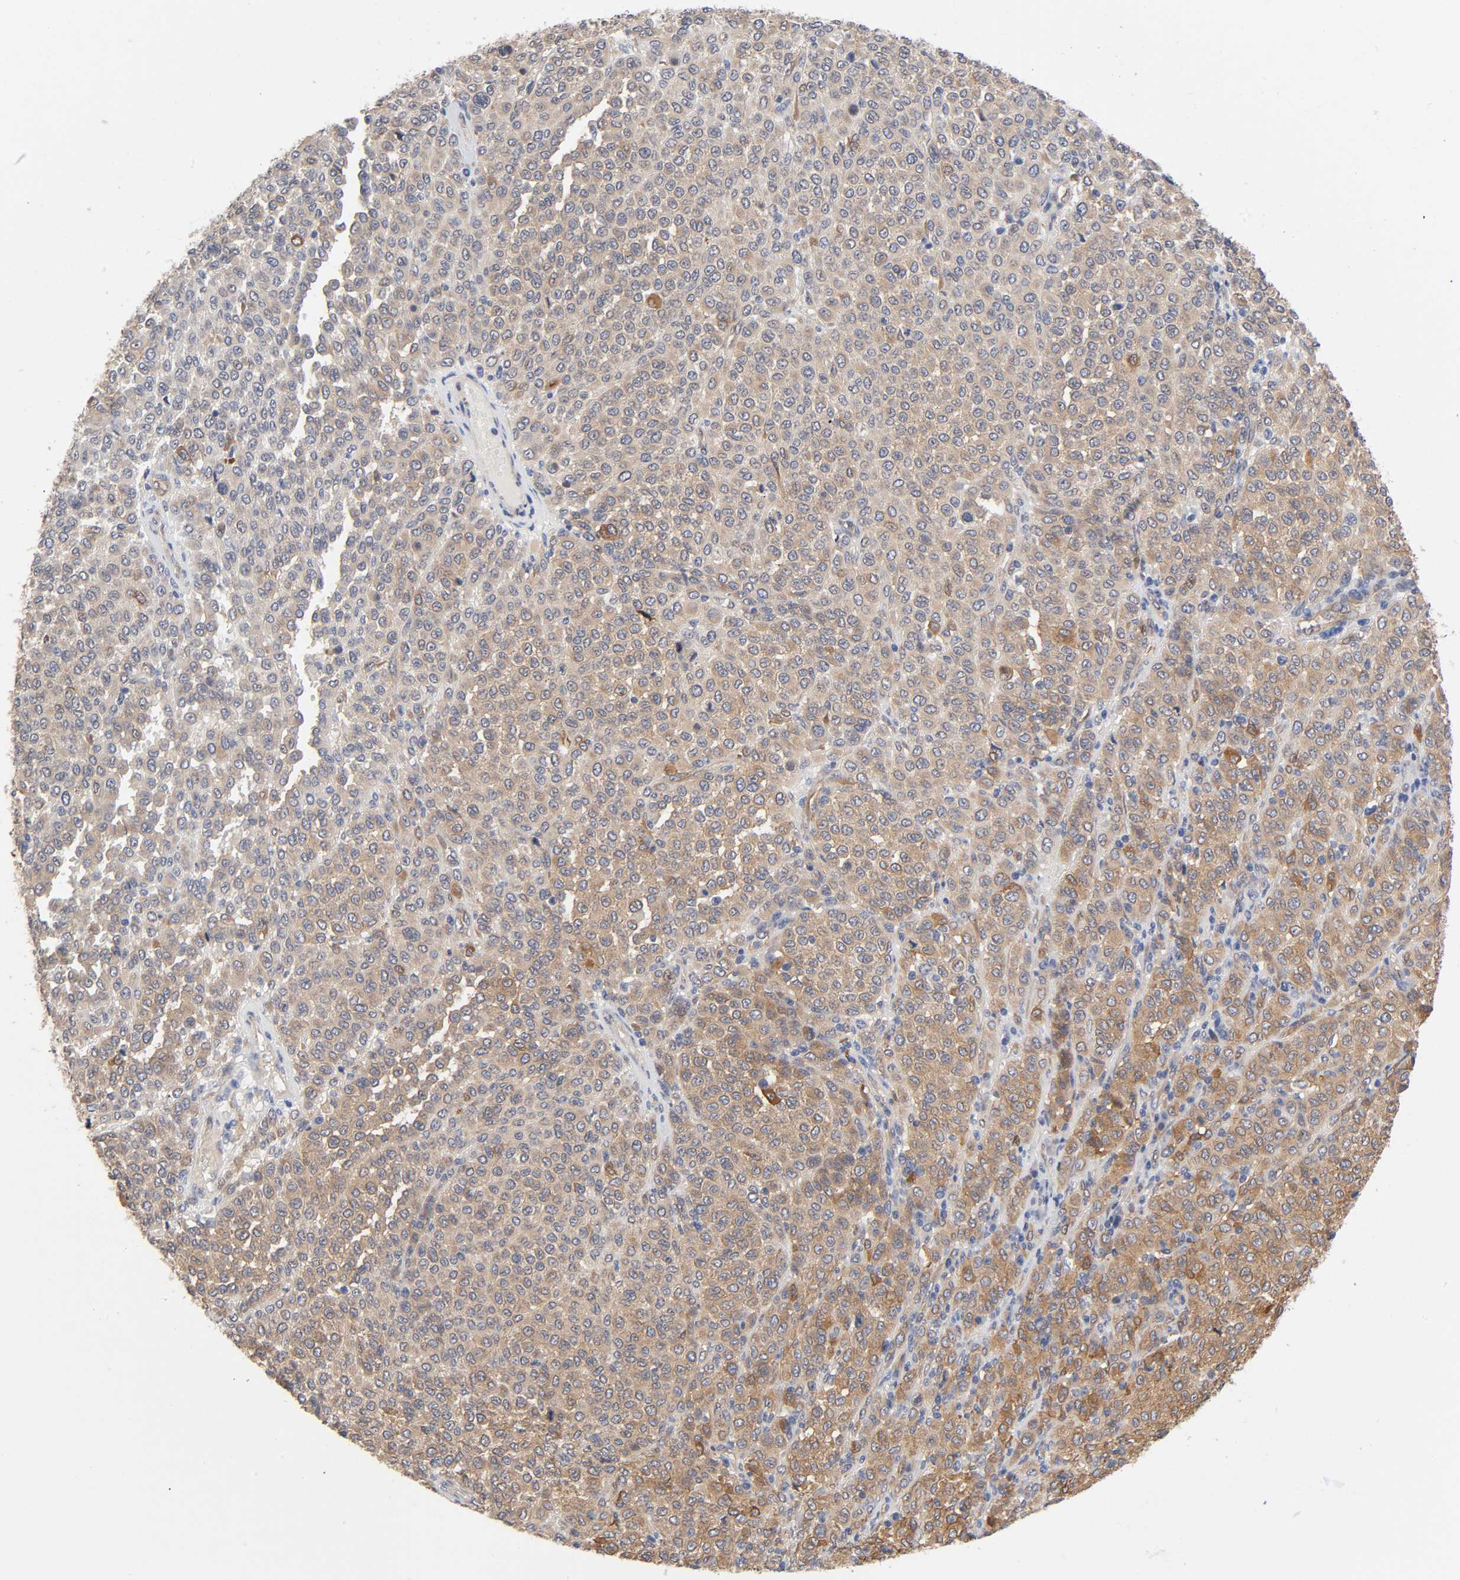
{"staining": {"intensity": "moderate", "quantity": ">75%", "location": "cytoplasmic/membranous"}, "tissue": "melanoma", "cell_type": "Tumor cells", "image_type": "cancer", "snomed": [{"axis": "morphology", "description": "Malignant melanoma, Metastatic site"}, {"axis": "topography", "description": "Pancreas"}], "caption": "Melanoma was stained to show a protein in brown. There is medium levels of moderate cytoplasmic/membranous positivity in about >75% of tumor cells.", "gene": "RAB13", "patient": {"sex": "female", "age": 30}}